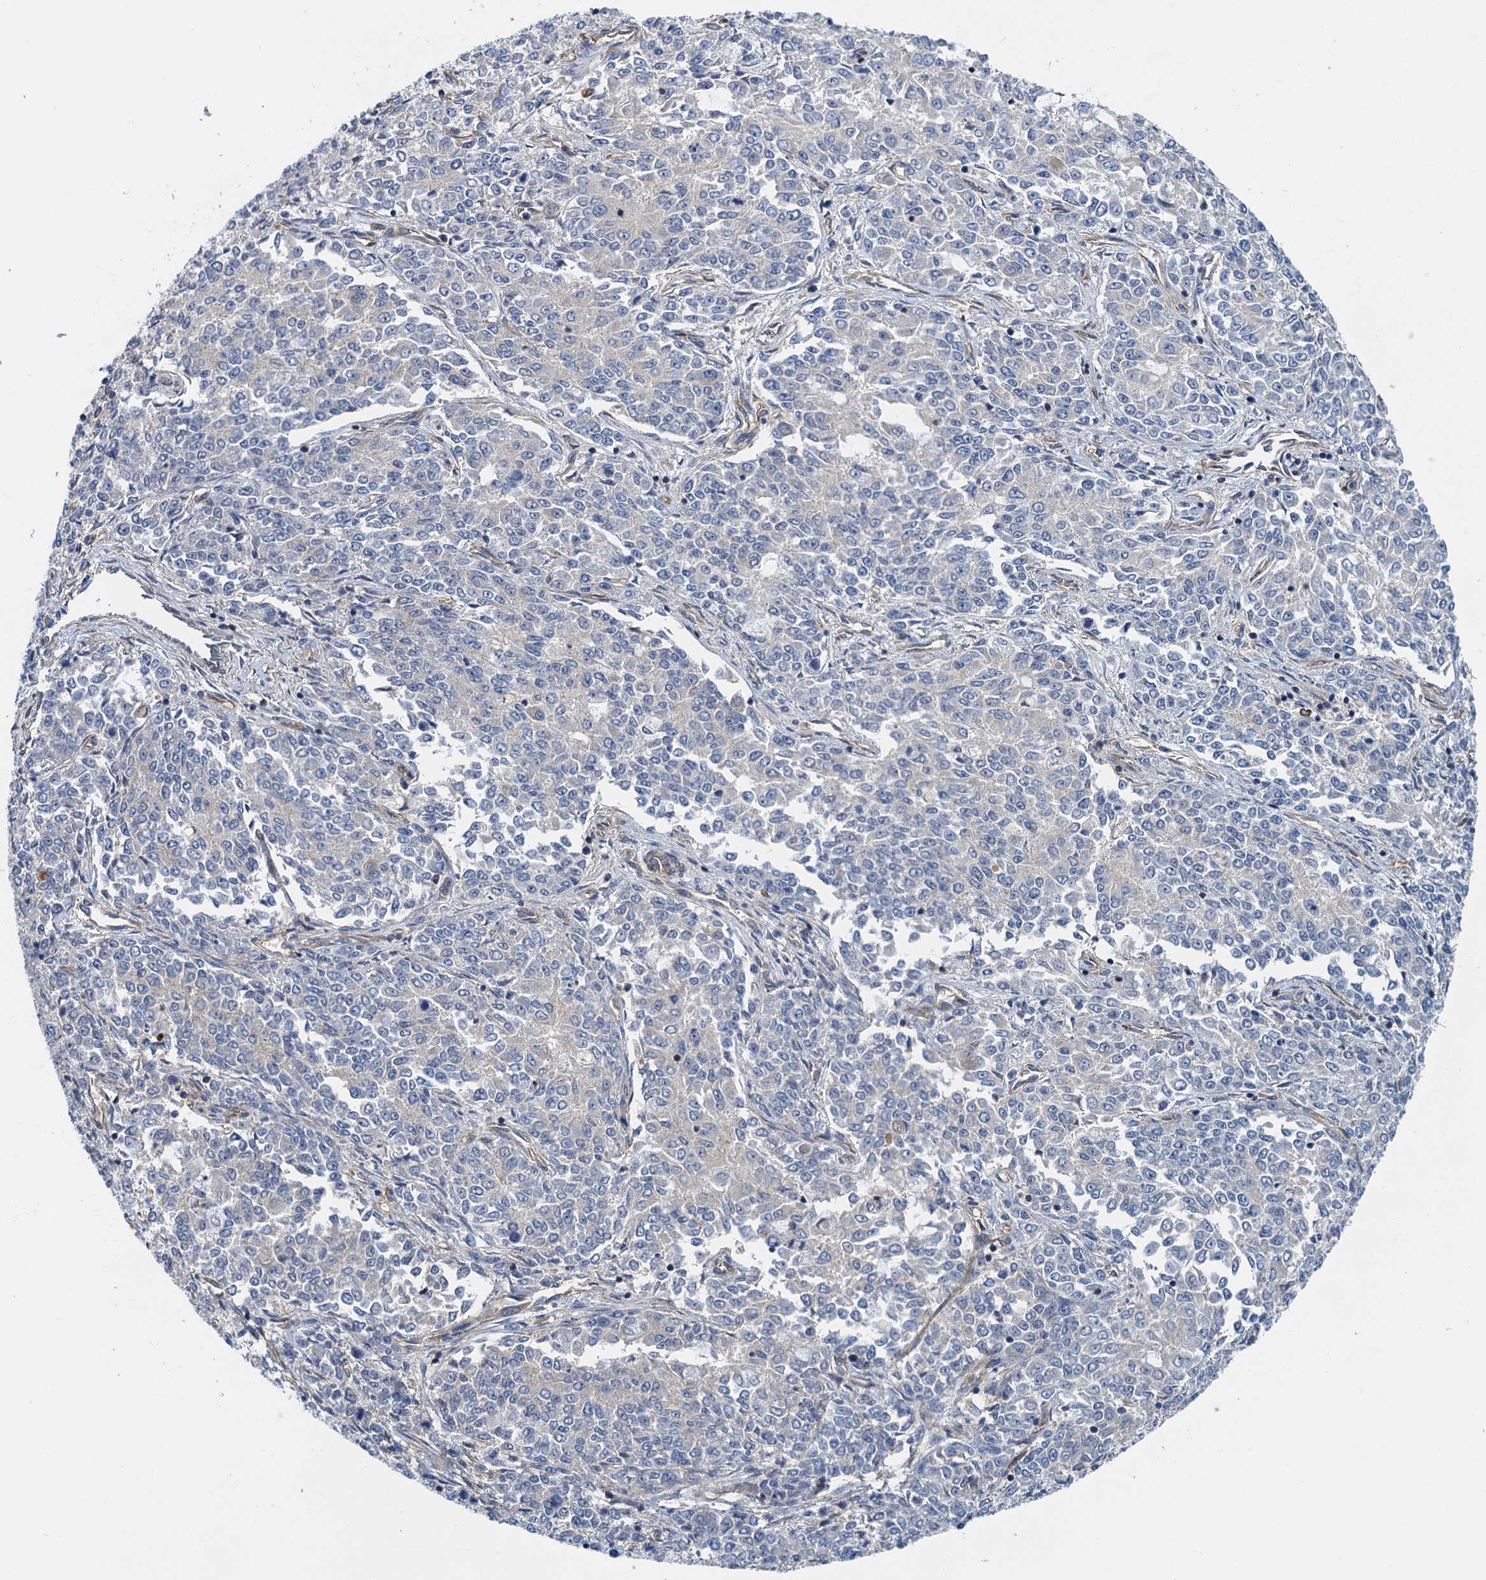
{"staining": {"intensity": "negative", "quantity": "none", "location": "none"}, "tissue": "endometrial cancer", "cell_type": "Tumor cells", "image_type": "cancer", "snomed": [{"axis": "morphology", "description": "Adenocarcinoma, NOS"}, {"axis": "topography", "description": "Endometrium"}], "caption": "High power microscopy image of an immunohistochemistry (IHC) micrograph of endometrial cancer (adenocarcinoma), revealing no significant expression in tumor cells.", "gene": "ROGDI", "patient": {"sex": "female", "age": 50}}